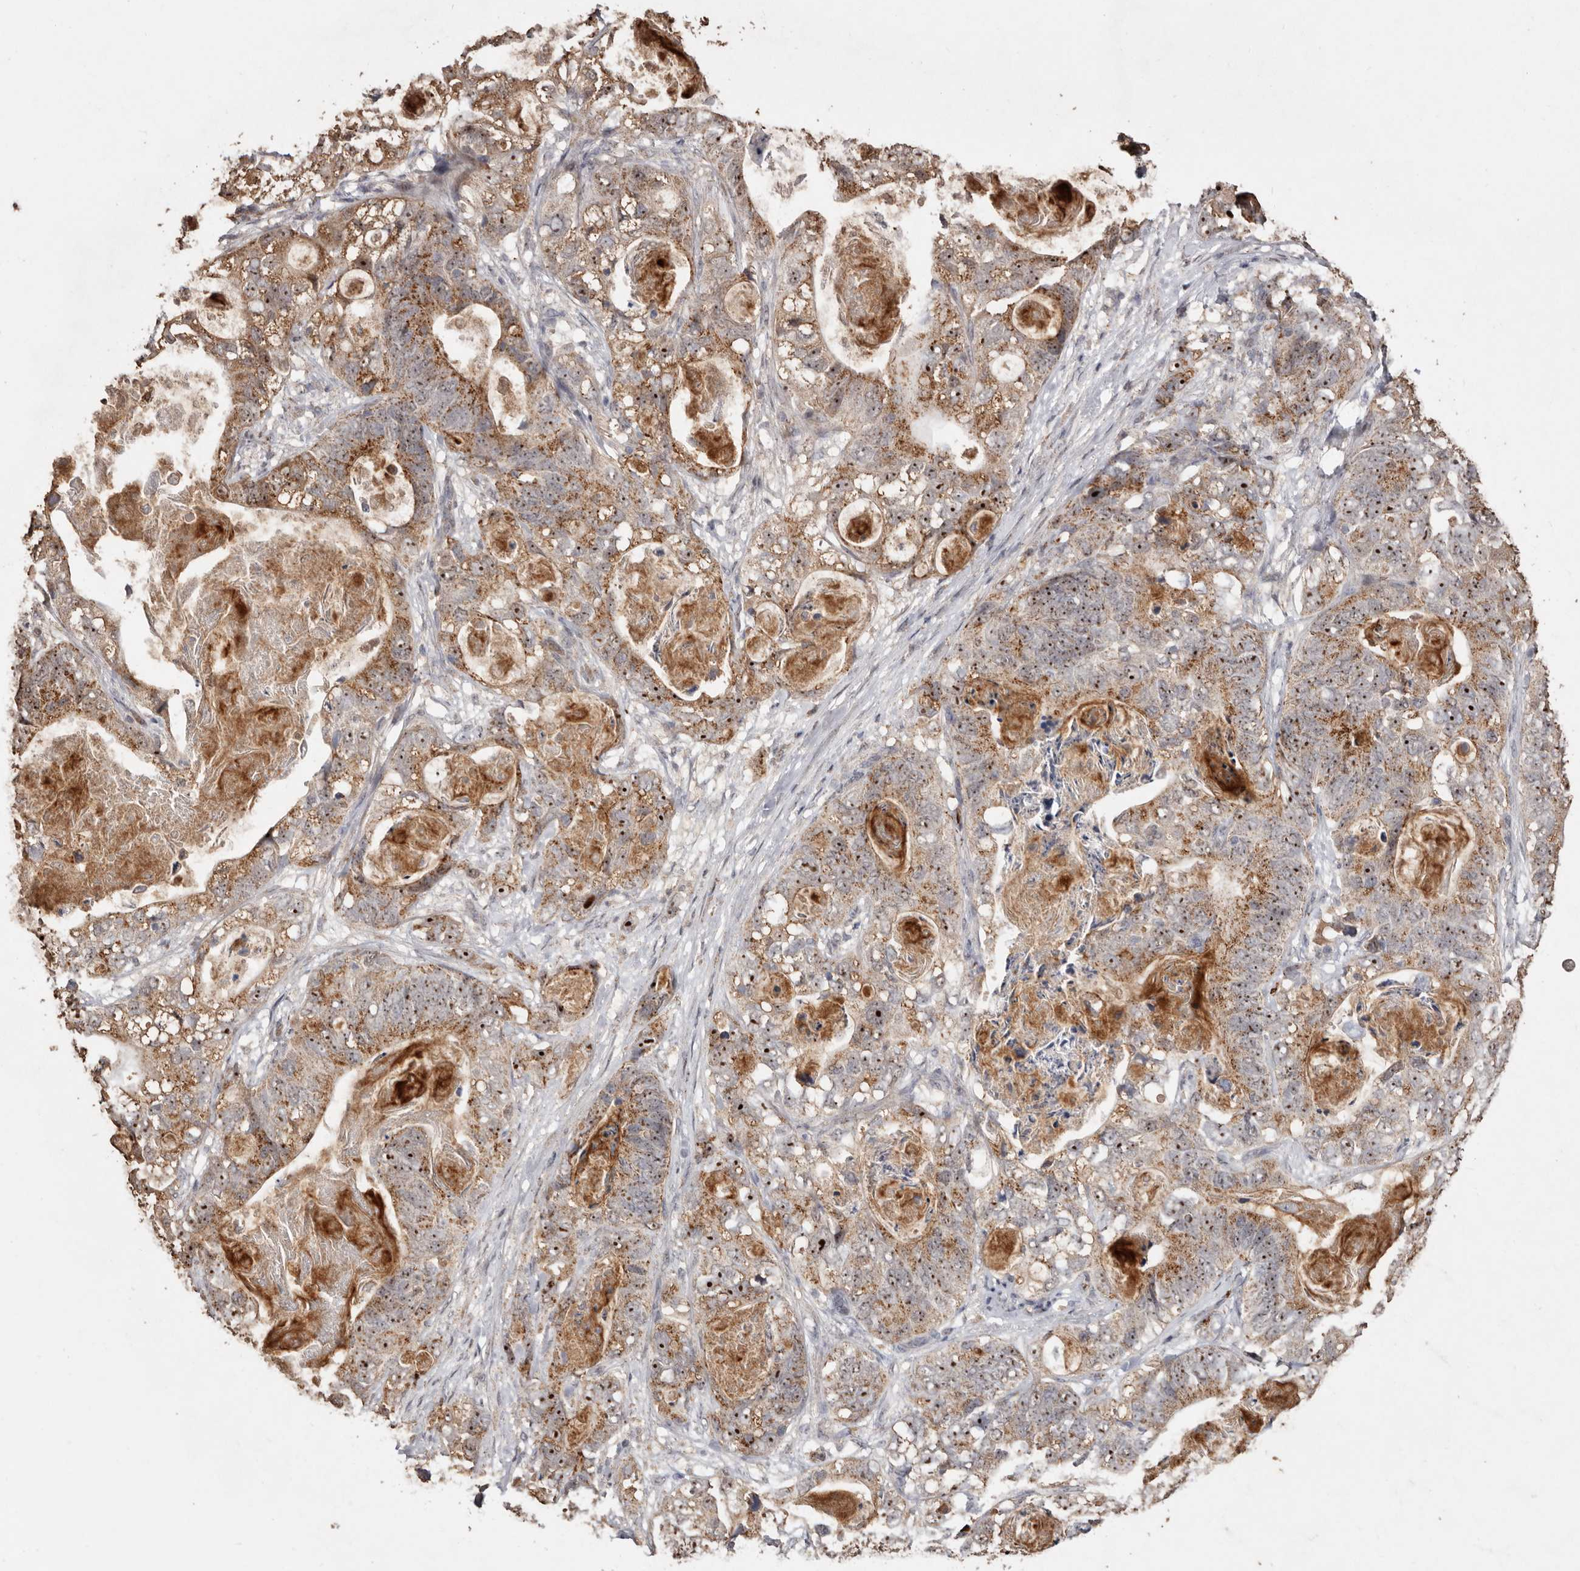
{"staining": {"intensity": "moderate", "quantity": ">75%", "location": "cytoplasmic/membranous,nuclear"}, "tissue": "stomach cancer", "cell_type": "Tumor cells", "image_type": "cancer", "snomed": [{"axis": "morphology", "description": "Normal tissue, NOS"}, {"axis": "morphology", "description": "Adenocarcinoma, NOS"}, {"axis": "topography", "description": "Stomach"}], "caption": "Immunohistochemical staining of stomach adenocarcinoma exhibits medium levels of moderate cytoplasmic/membranous and nuclear protein staining in about >75% of tumor cells.", "gene": "GRAMD2A", "patient": {"sex": "female", "age": 89}}